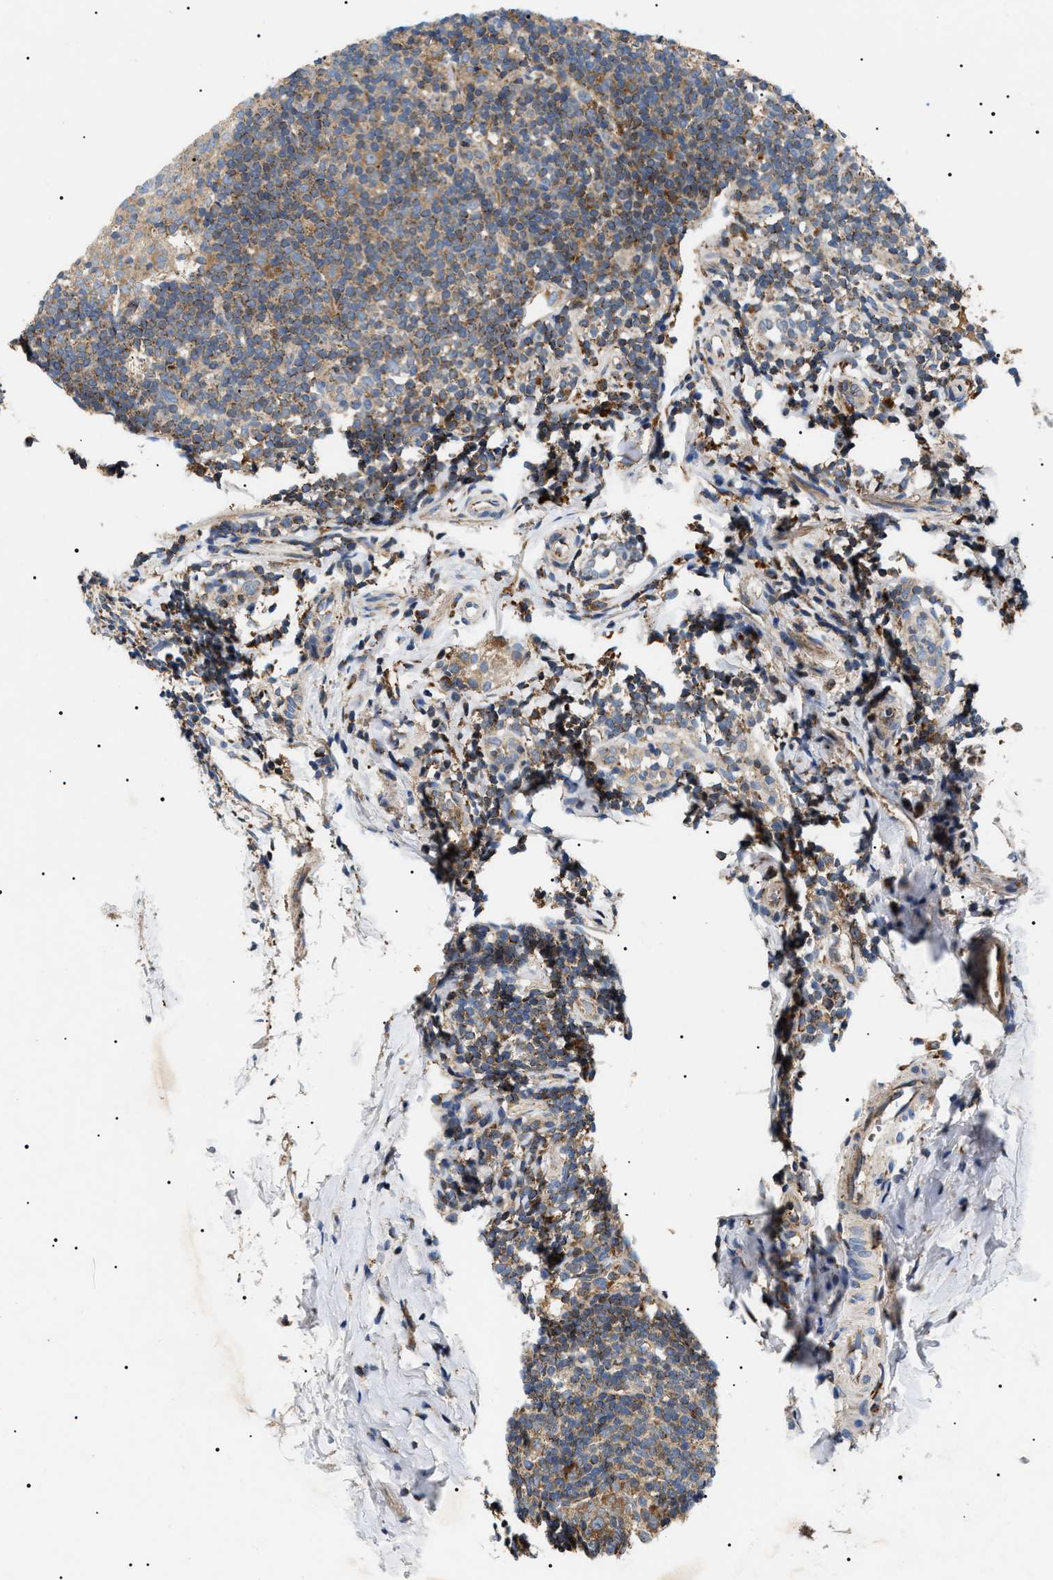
{"staining": {"intensity": "weak", "quantity": ">75%", "location": "cytoplasmic/membranous"}, "tissue": "appendix", "cell_type": "Glandular cells", "image_type": "normal", "snomed": [{"axis": "morphology", "description": "Normal tissue, NOS"}, {"axis": "topography", "description": "Appendix"}], "caption": "Glandular cells reveal low levels of weak cytoplasmic/membranous positivity in approximately >75% of cells in benign human appendix. (DAB = brown stain, brightfield microscopy at high magnification).", "gene": "OXSM", "patient": {"sex": "female", "age": 20}}